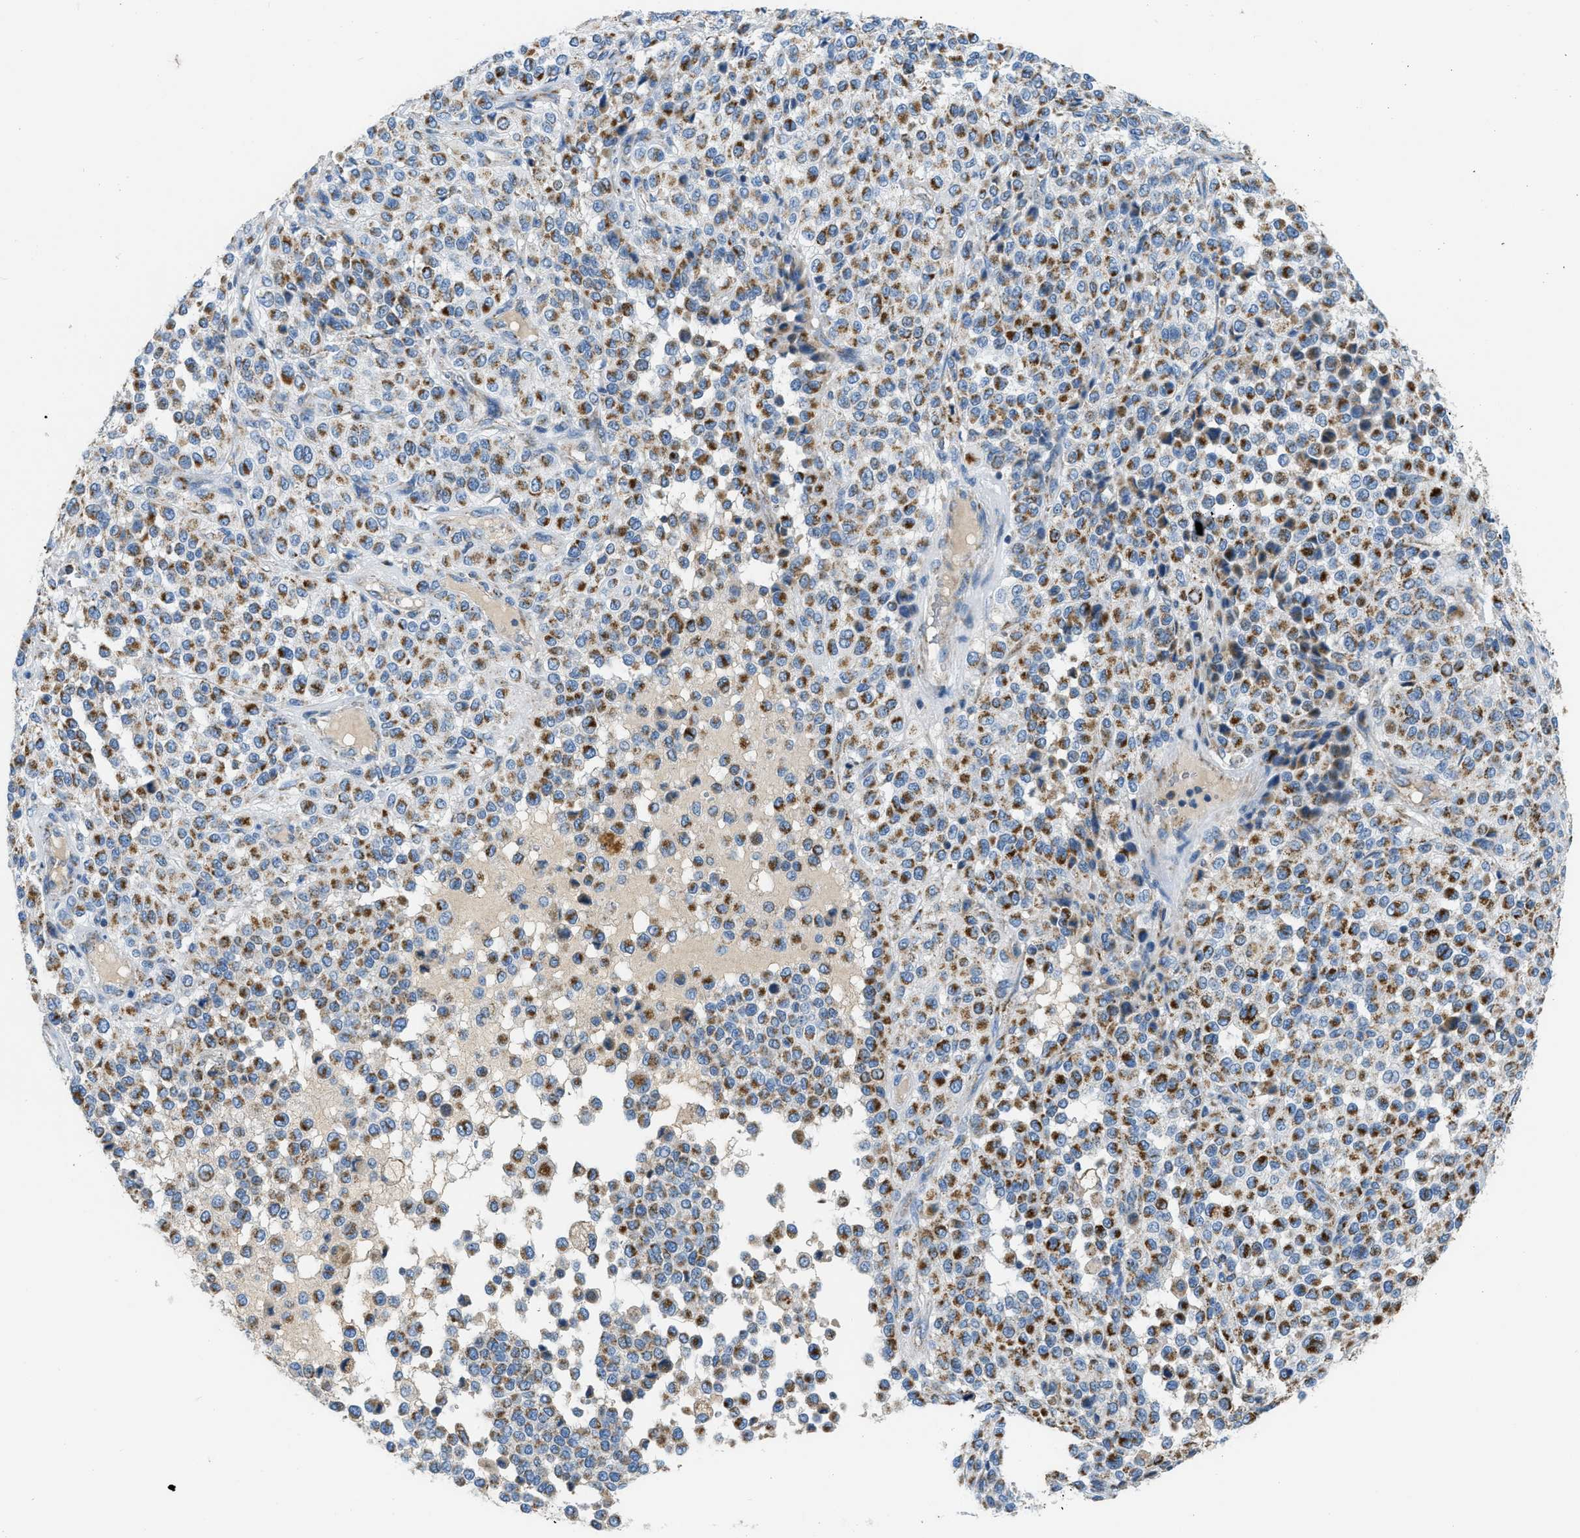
{"staining": {"intensity": "moderate", "quantity": ">75%", "location": "cytoplasmic/membranous"}, "tissue": "melanoma", "cell_type": "Tumor cells", "image_type": "cancer", "snomed": [{"axis": "morphology", "description": "Malignant melanoma, Metastatic site"}, {"axis": "topography", "description": "Pancreas"}], "caption": "This histopathology image exhibits immunohistochemistry staining of melanoma, with medium moderate cytoplasmic/membranous expression in about >75% of tumor cells.", "gene": "ACADVL", "patient": {"sex": "female", "age": 30}}